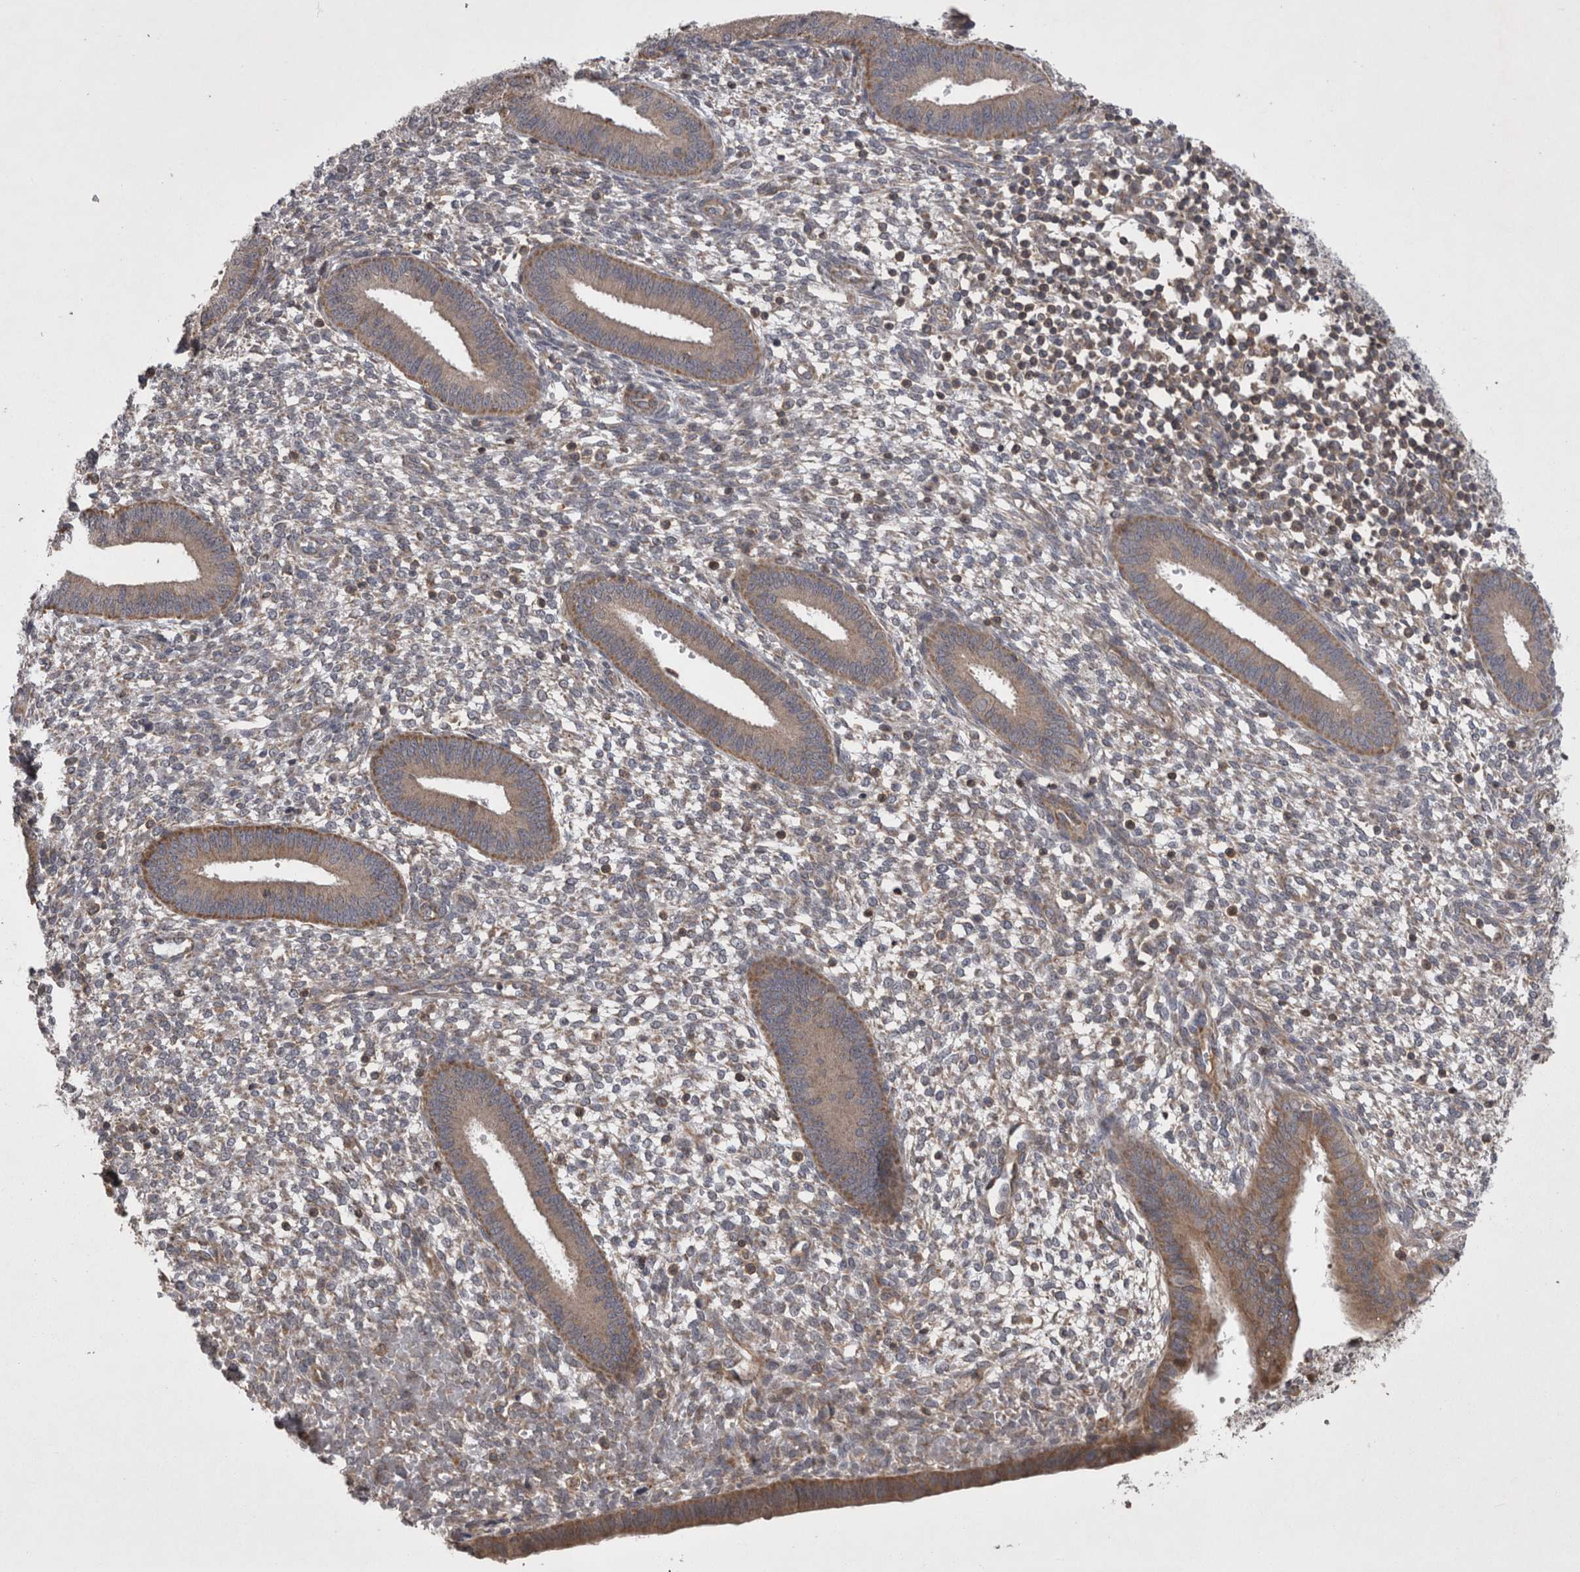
{"staining": {"intensity": "negative", "quantity": "none", "location": "none"}, "tissue": "endometrium", "cell_type": "Cells in endometrial stroma", "image_type": "normal", "snomed": [{"axis": "morphology", "description": "Normal tissue, NOS"}, {"axis": "topography", "description": "Endometrium"}], "caption": "DAB immunohistochemical staining of normal endometrium reveals no significant staining in cells in endometrial stroma. (DAB immunohistochemistry (IHC), high magnification).", "gene": "TSPOAP1", "patient": {"sex": "female", "age": 46}}